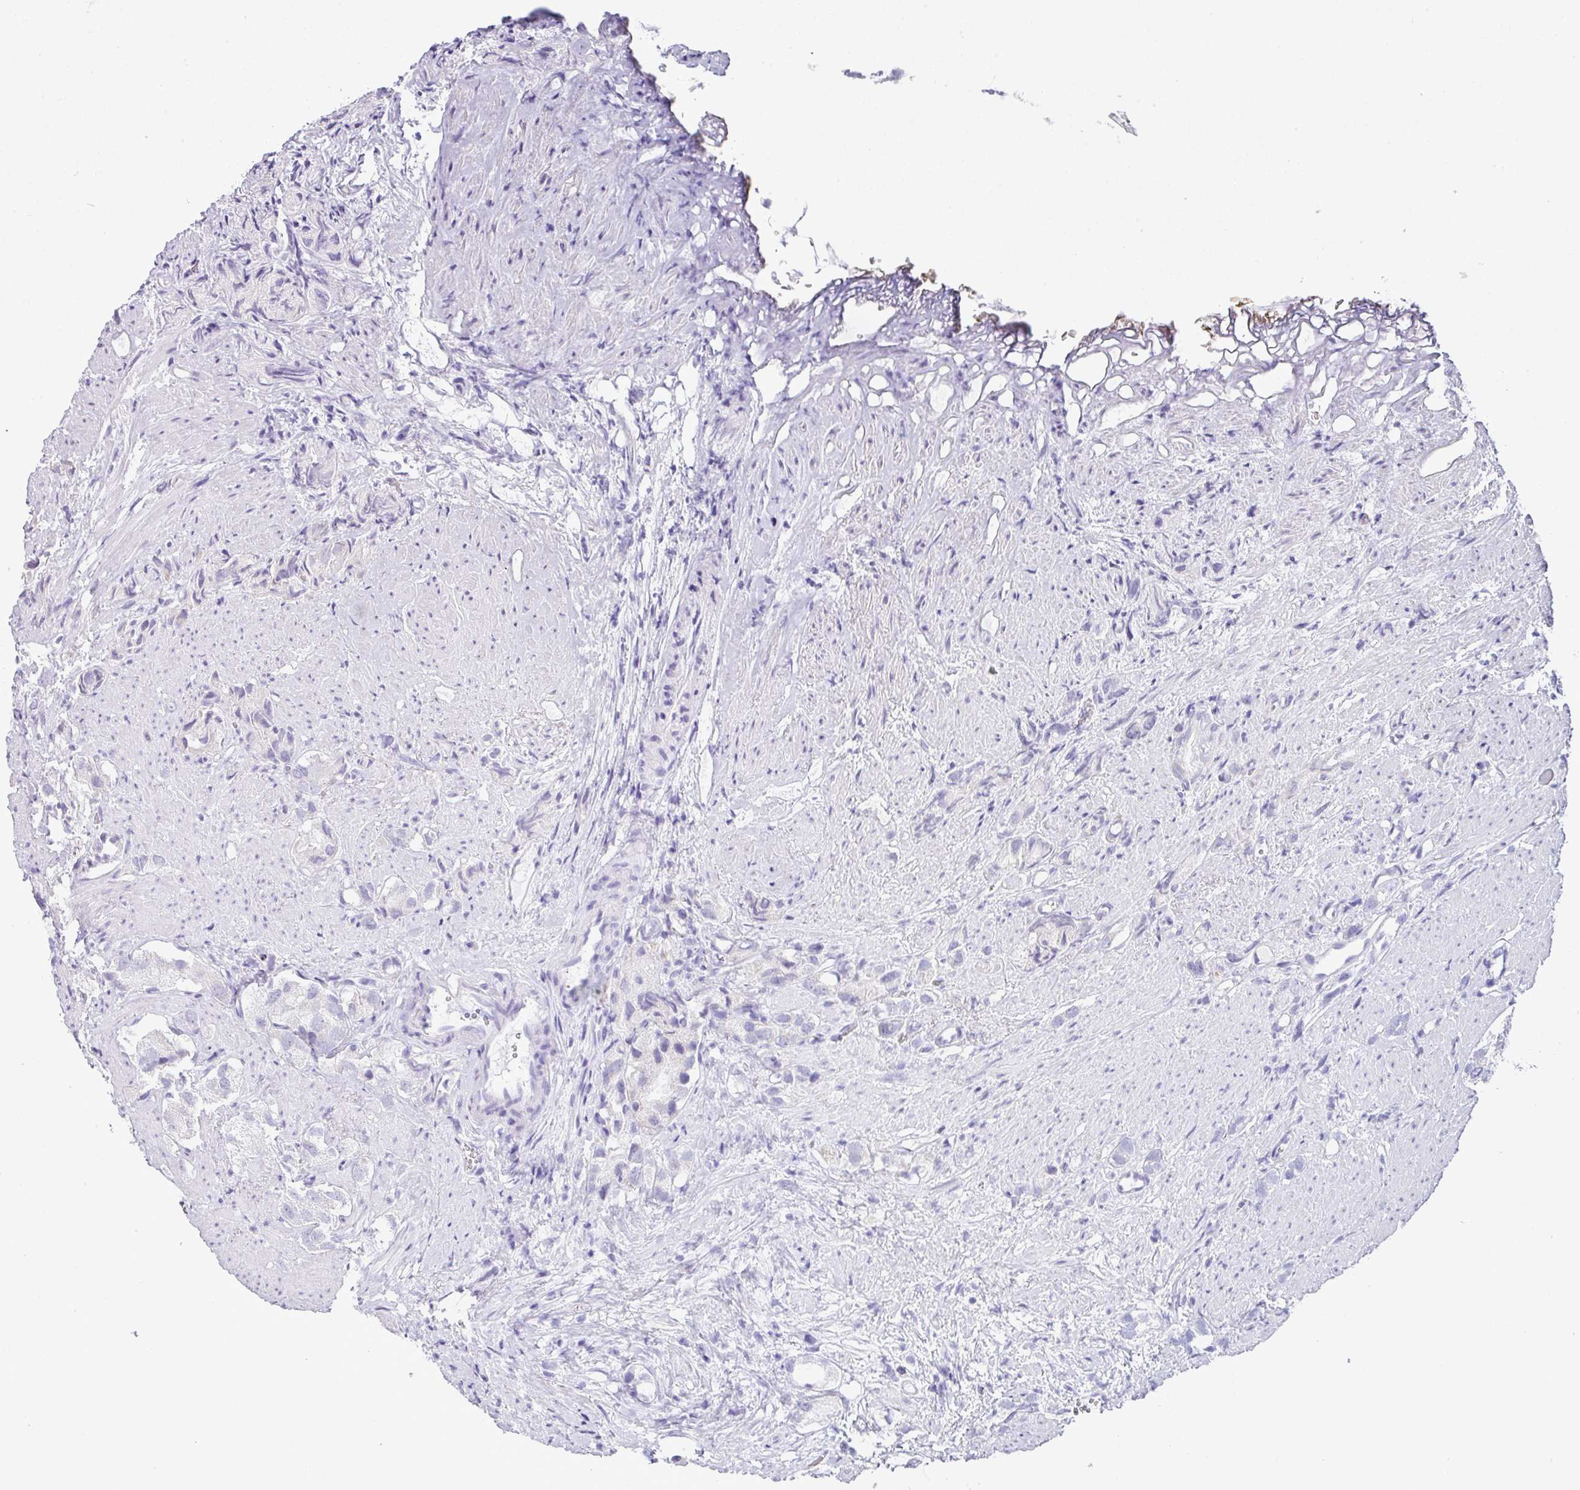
{"staining": {"intensity": "negative", "quantity": "none", "location": "none"}, "tissue": "prostate cancer", "cell_type": "Tumor cells", "image_type": "cancer", "snomed": [{"axis": "morphology", "description": "Adenocarcinoma, High grade"}, {"axis": "topography", "description": "Prostate"}], "caption": "High magnification brightfield microscopy of prostate cancer (high-grade adenocarcinoma) stained with DAB (3,3'-diaminobenzidine) (brown) and counterstained with hematoxylin (blue): tumor cells show no significant staining.", "gene": "STAT5A", "patient": {"sex": "male", "age": 82}}